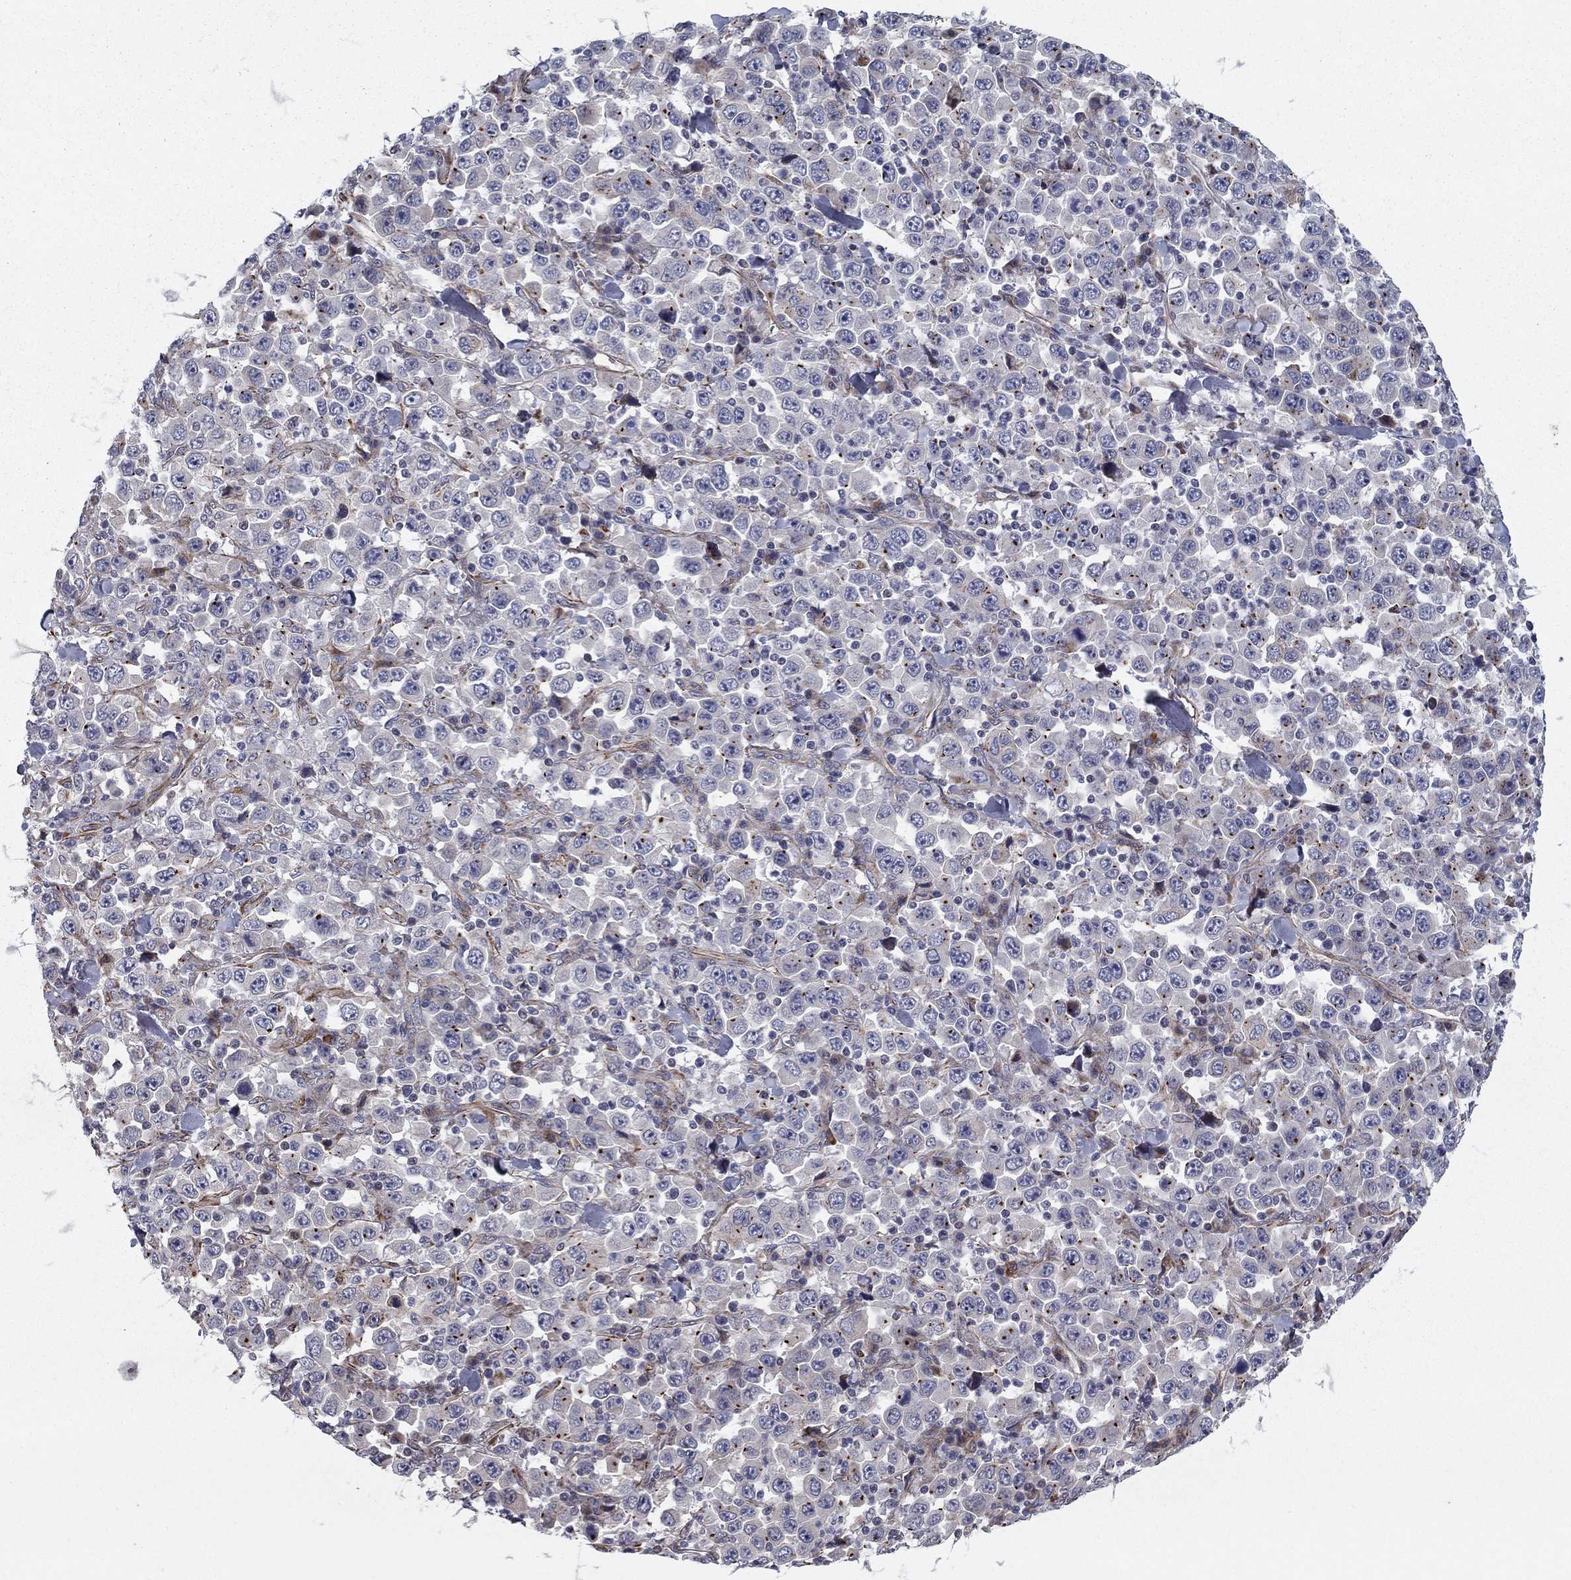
{"staining": {"intensity": "negative", "quantity": "none", "location": "none"}, "tissue": "stomach cancer", "cell_type": "Tumor cells", "image_type": "cancer", "snomed": [{"axis": "morphology", "description": "Normal tissue, NOS"}, {"axis": "morphology", "description": "Adenocarcinoma, NOS"}, {"axis": "topography", "description": "Stomach, upper"}, {"axis": "topography", "description": "Stomach"}], "caption": "A micrograph of human stomach cancer (adenocarcinoma) is negative for staining in tumor cells.", "gene": "CLSTN1", "patient": {"sex": "male", "age": 59}}